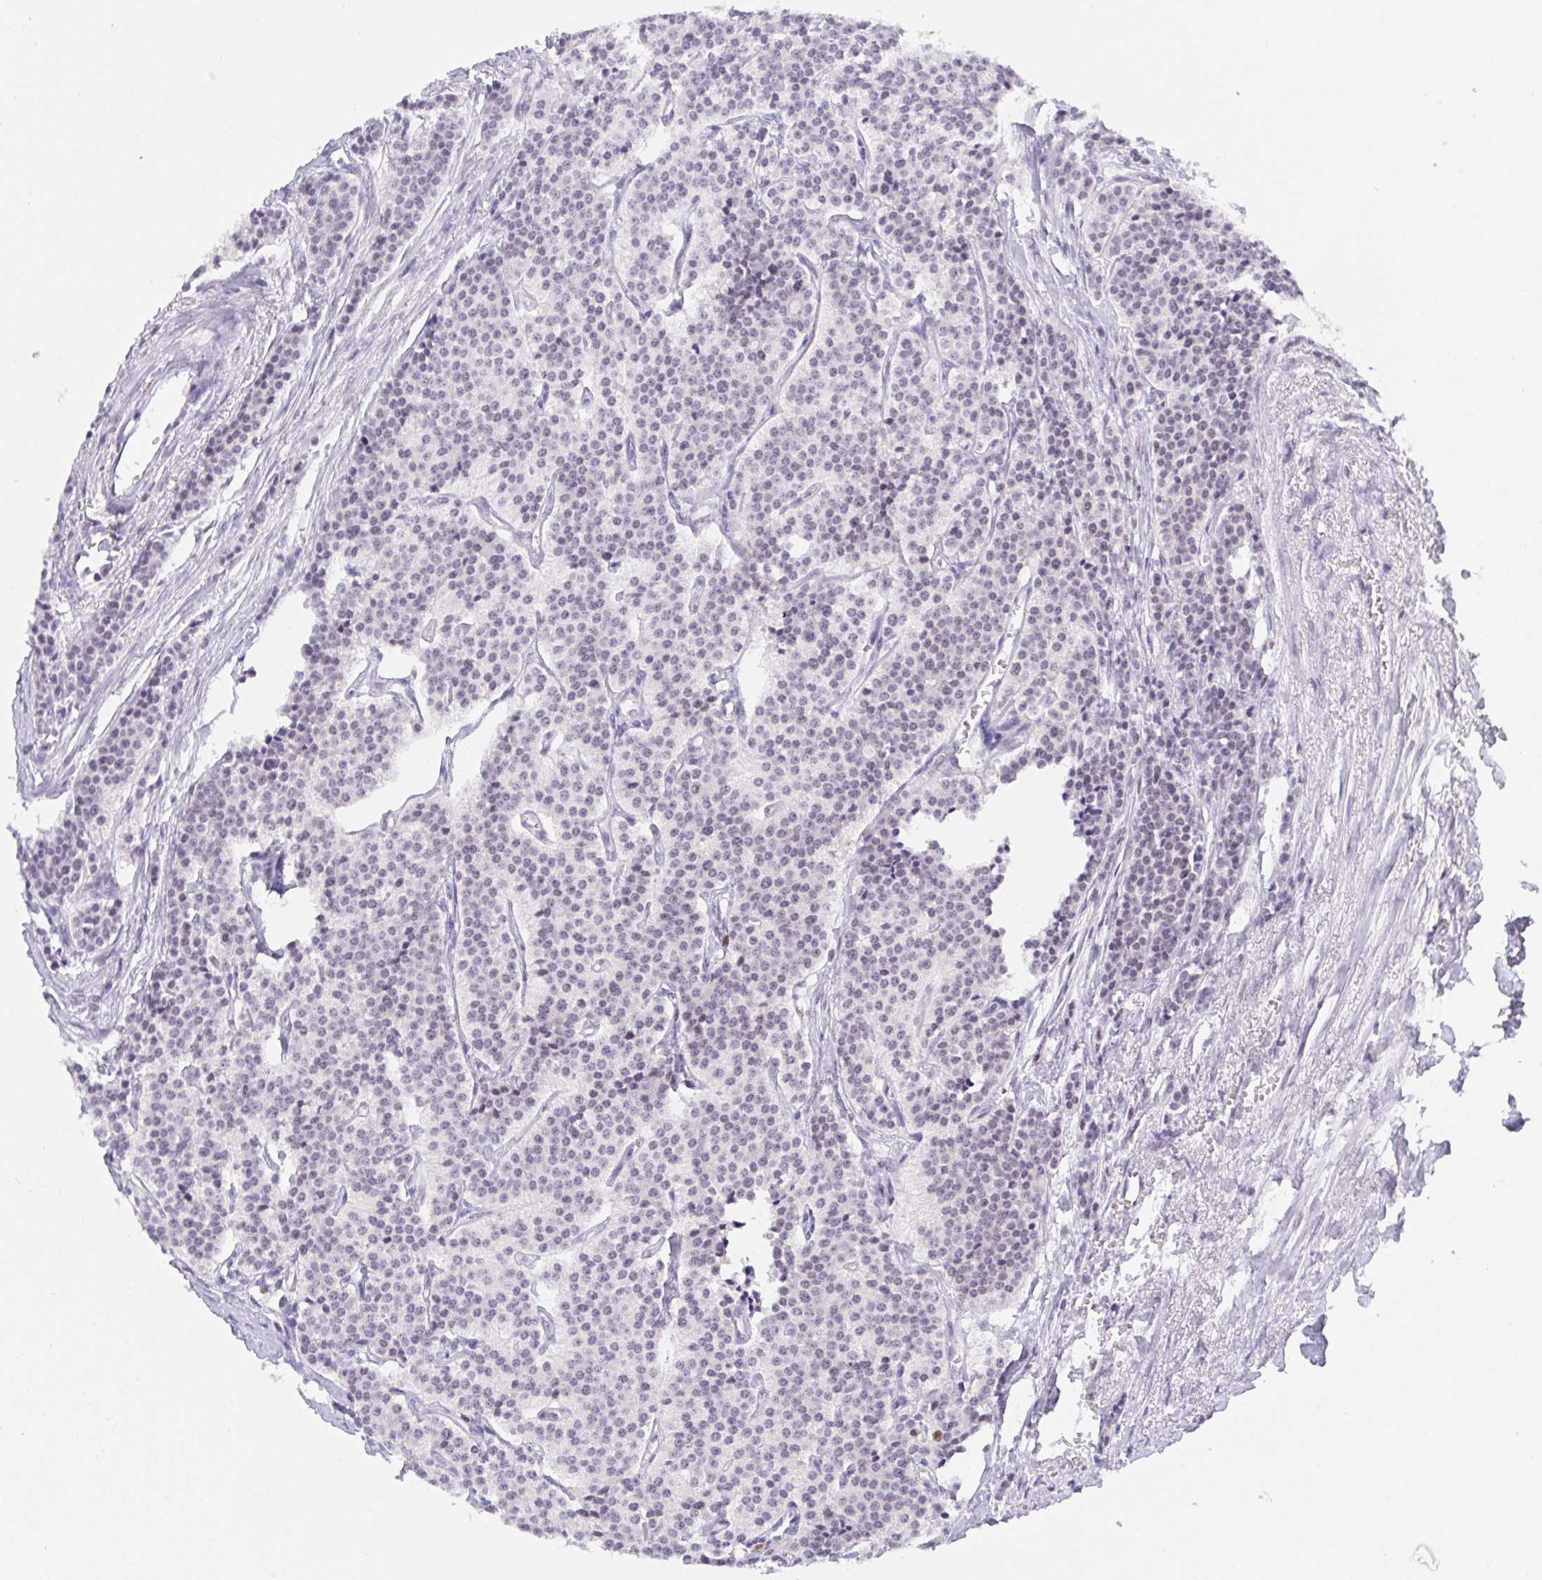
{"staining": {"intensity": "negative", "quantity": "none", "location": "none"}, "tissue": "carcinoid", "cell_type": "Tumor cells", "image_type": "cancer", "snomed": [{"axis": "morphology", "description": "Carcinoid, malignant, NOS"}, {"axis": "topography", "description": "Small intestine"}], "caption": "Immunohistochemistry (IHC) image of human carcinoid stained for a protein (brown), which reveals no staining in tumor cells.", "gene": "RFC4", "patient": {"sex": "male", "age": 63}}